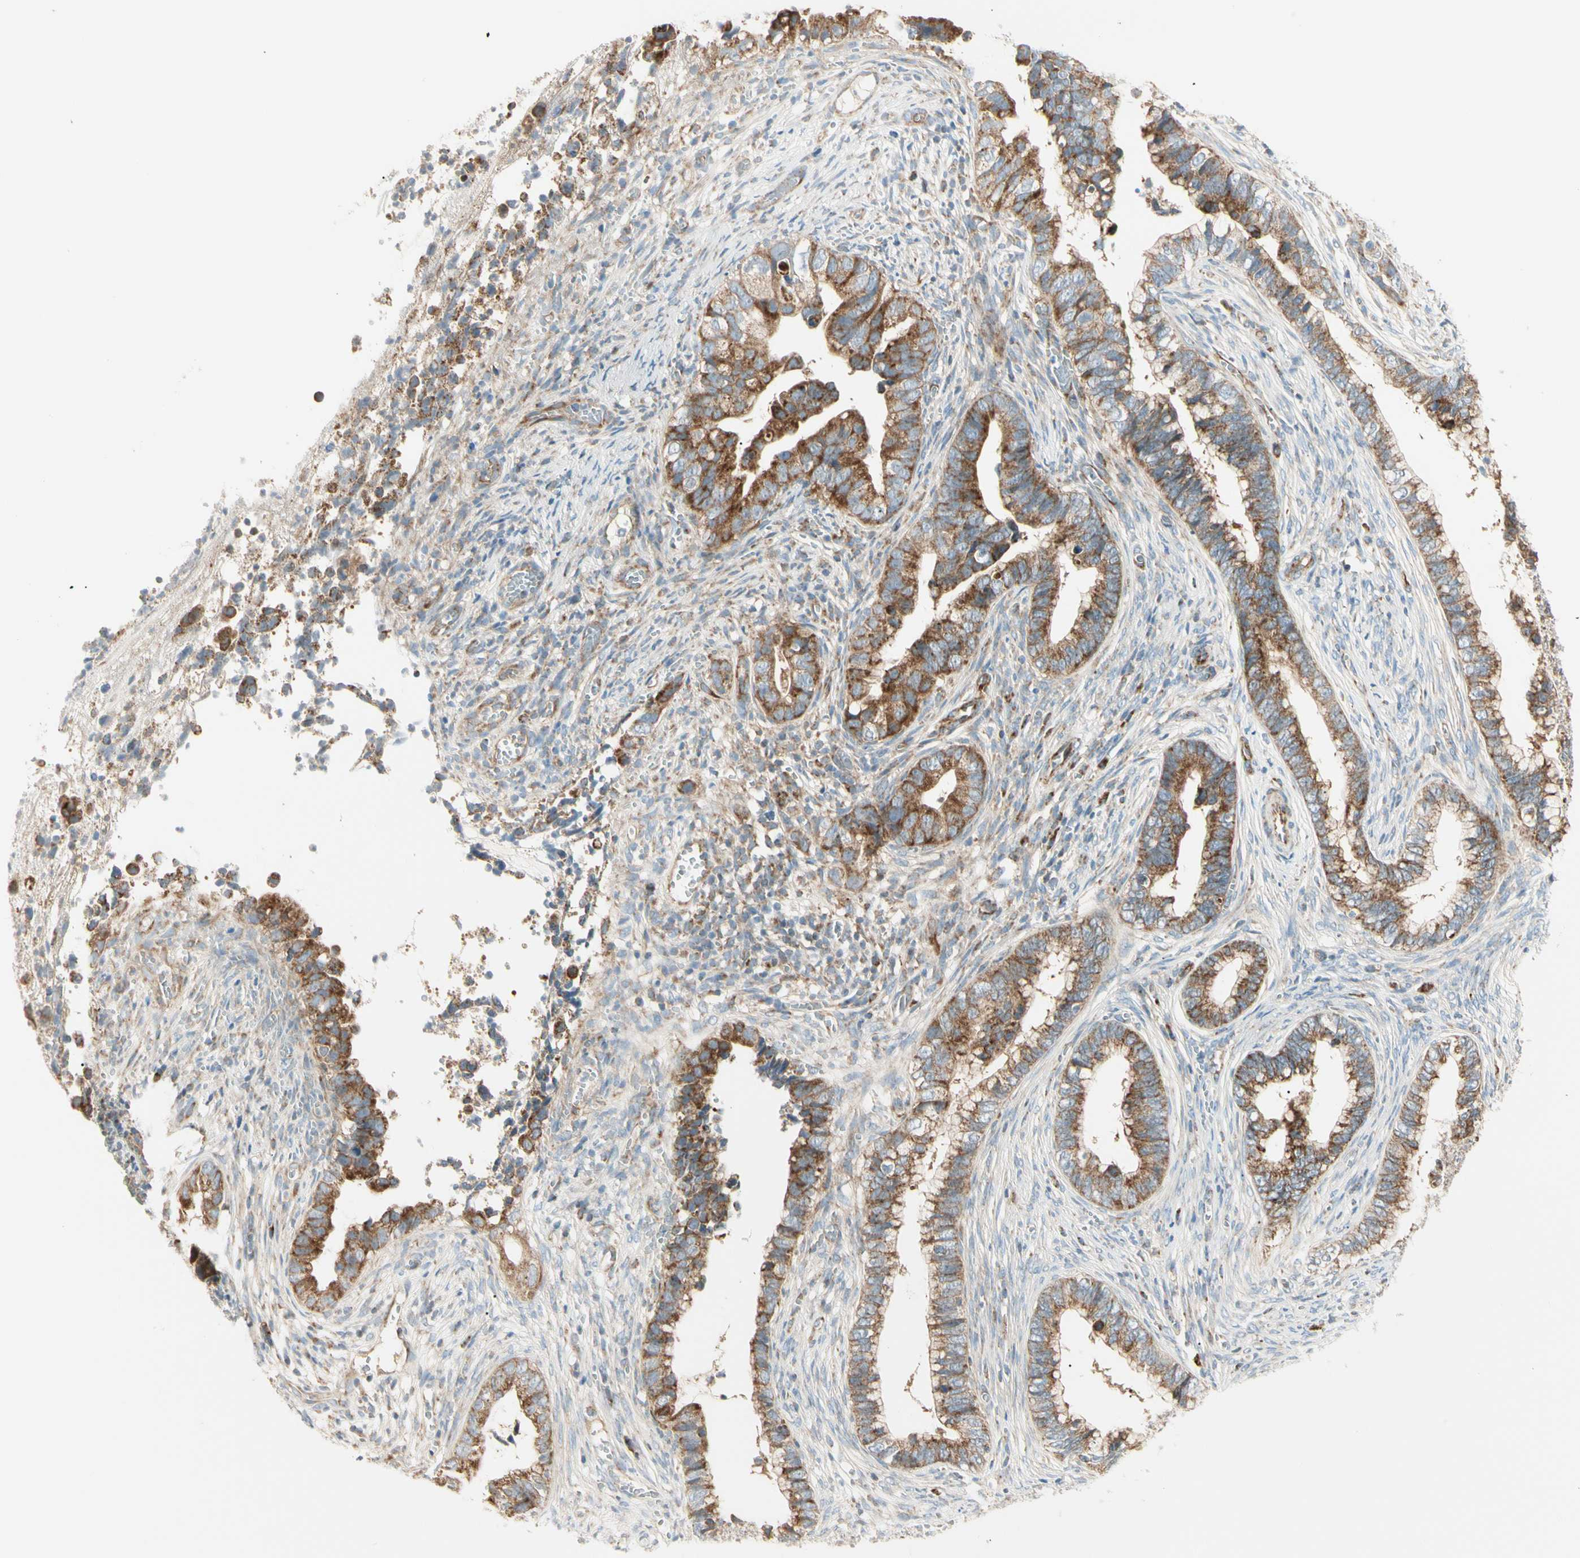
{"staining": {"intensity": "strong", "quantity": ">75%", "location": "cytoplasmic/membranous"}, "tissue": "cervical cancer", "cell_type": "Tumor cells", "image_type": "cancer", "snomed": [{"axis": "morphology", "description": "Adenocarcinoma, NOS"}, {"axis": "topography", "description": "Cervix"}], "caption": "Immunohistochemical staining of adenocarcinoma (cervical) reveals high levels of strong cytoplasmic/membranous protein expression in about >75% of tumor cells. The staining is performed using DAB (3,3'-diaminobenzidine) brown chromogen to label protein expression. The nuclei are counter-stained blue using hematoxylin.", "gene": "TBC1D10A", "patient": {"sex": "female", "age": 44}}